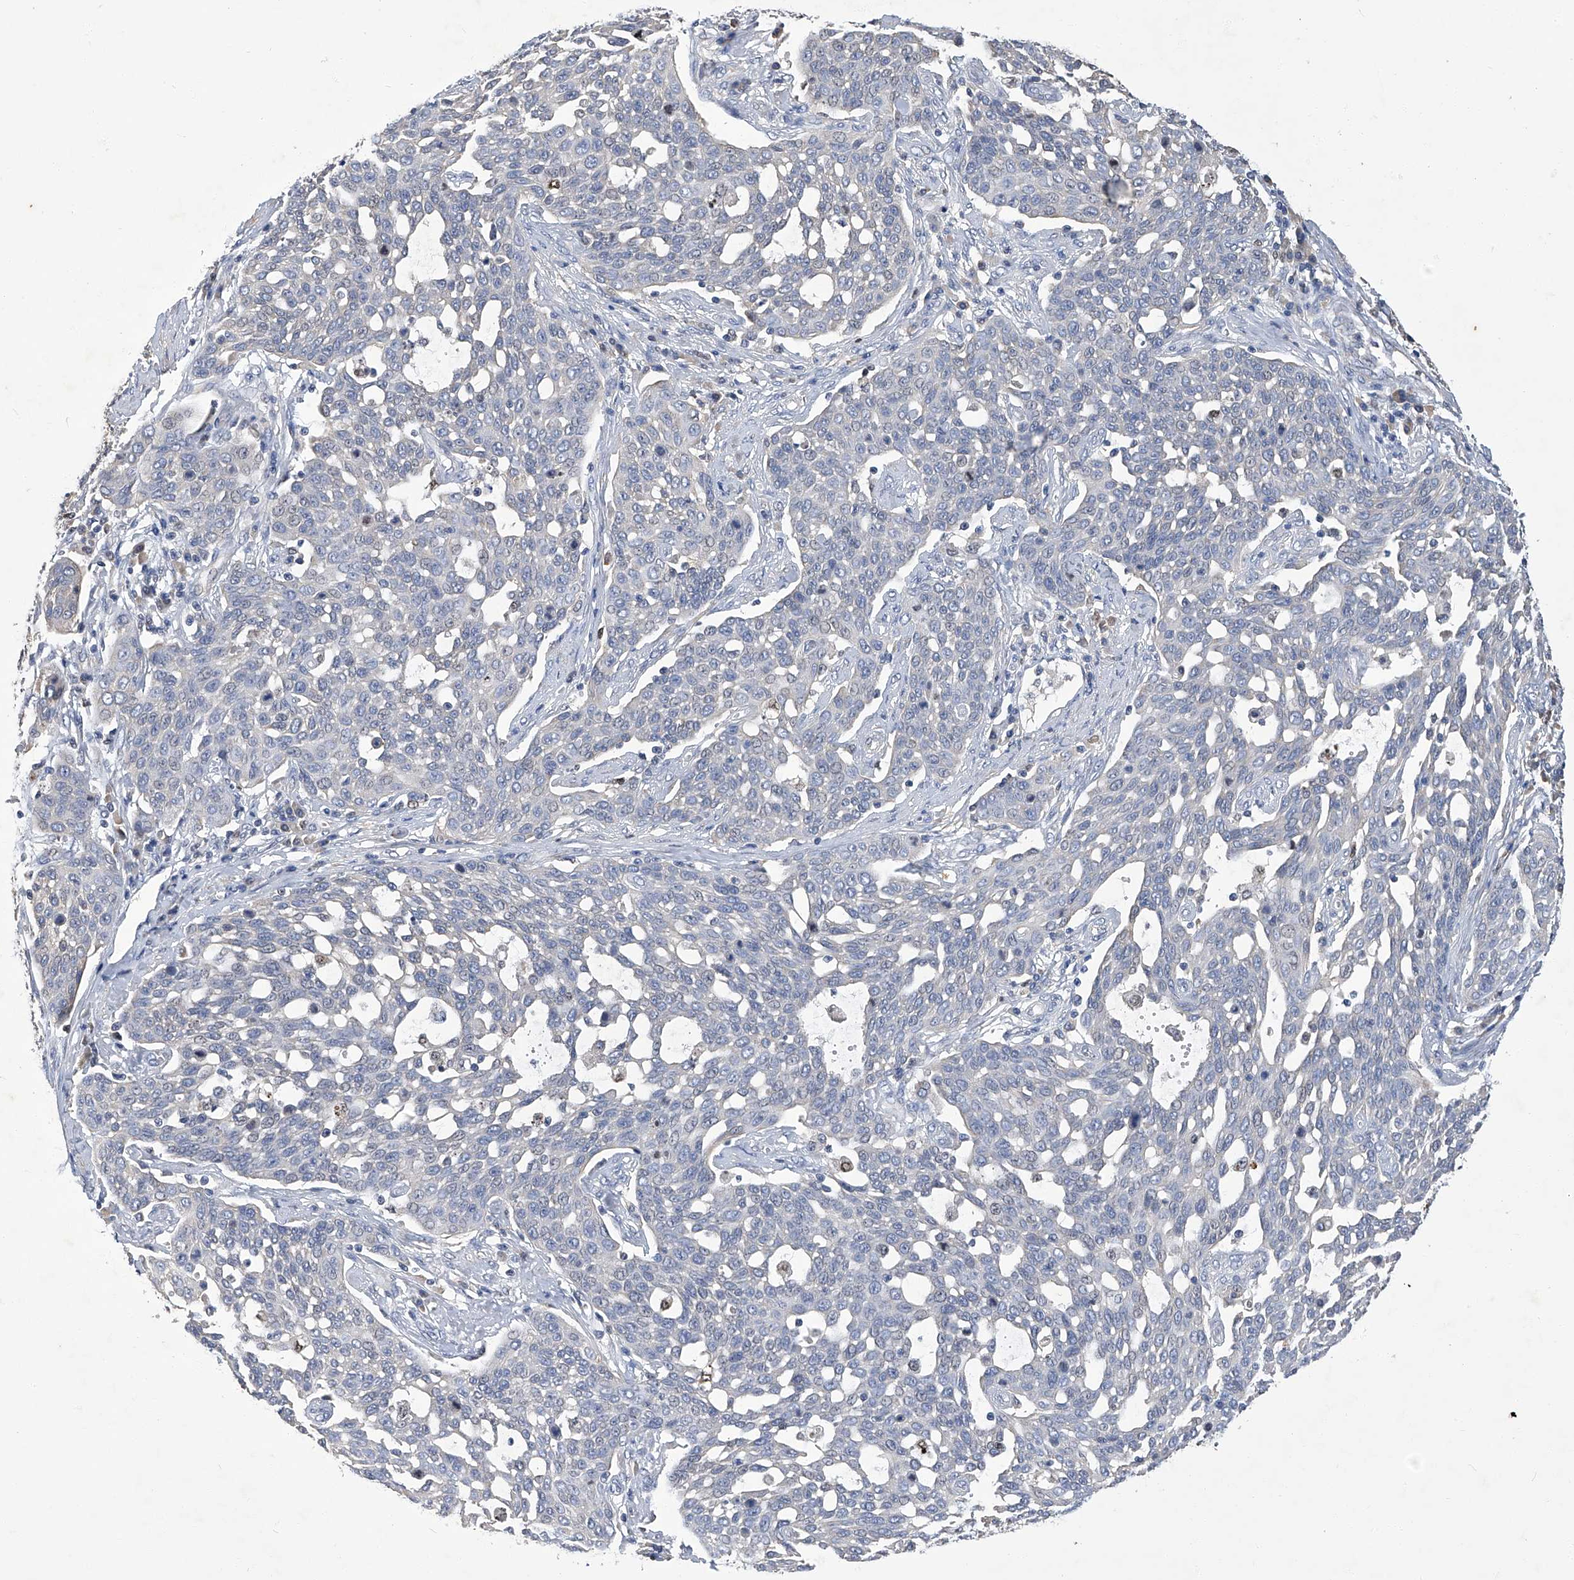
{"staining": {"intensity": "negative", "quantity": "none", "location": "none"}, "tissue": "cervical cancer", "cell_type": "Tumor cells", "image_type": "cancer", "snomed": [{"axis": "morphology", "description": "Squamous cell carcinoma, NOS"}, {"axis": "topography", "description": "Cervix"}], "caption": "The image displays no significant positivity in tumor cells of cervical squamous cell carcinoma.", "gene": "TGFBR1", "patient": {"sex": "female", "age": 34}}